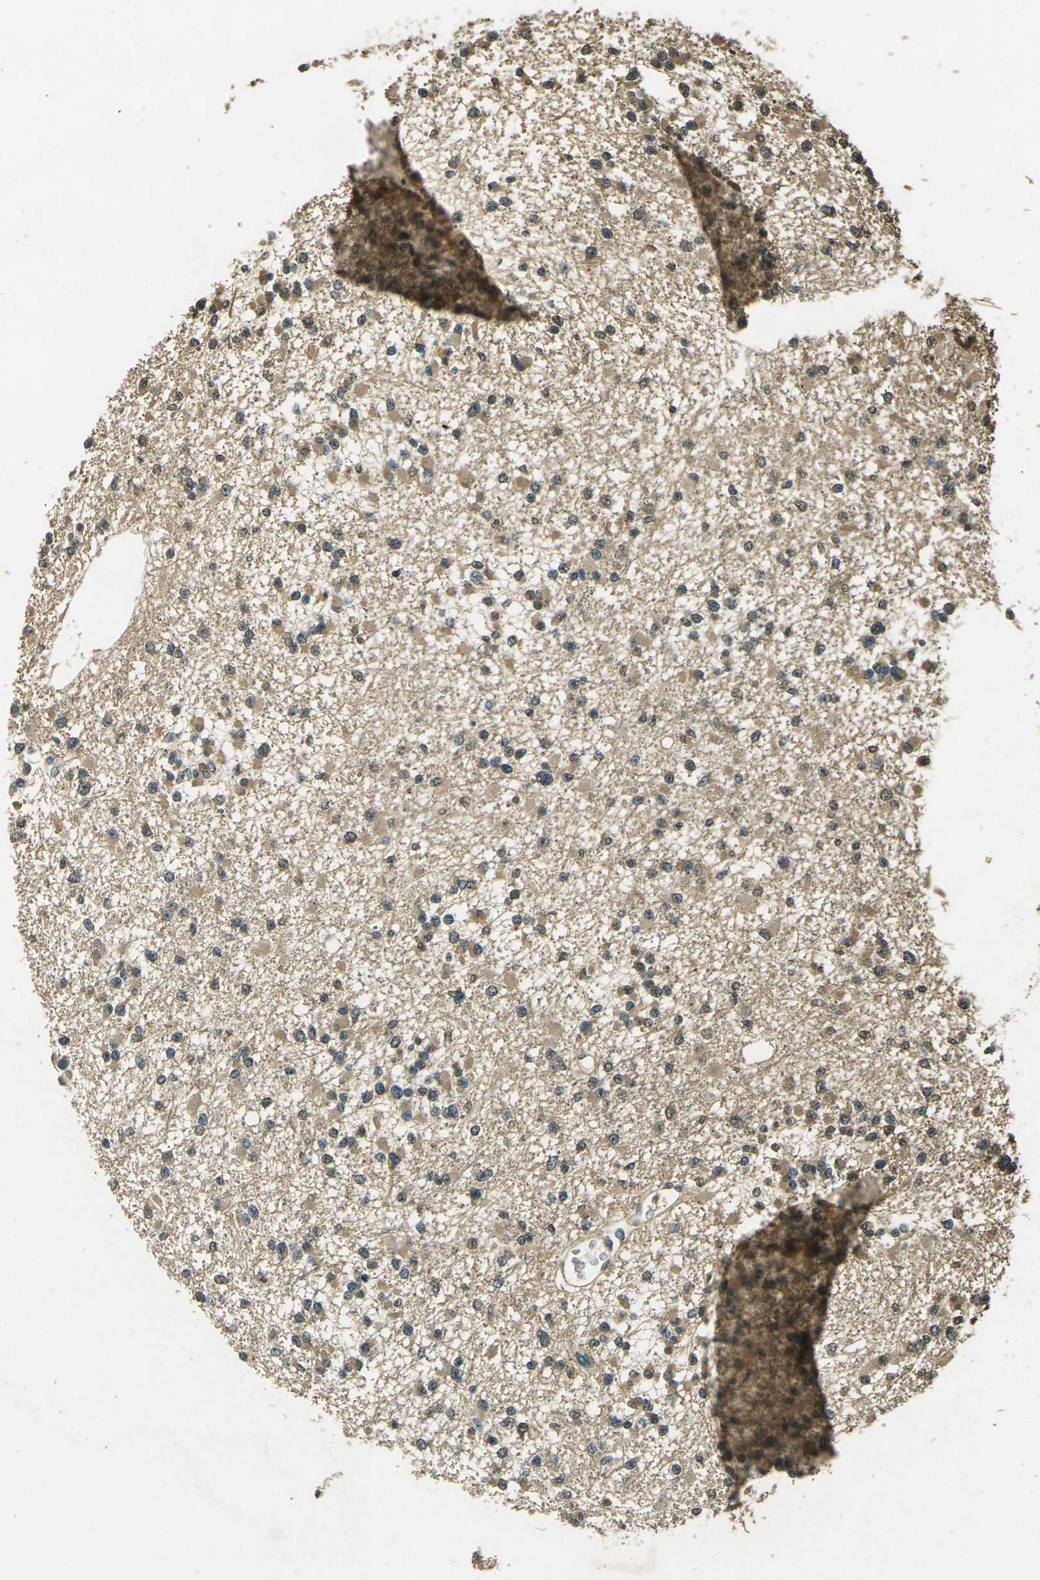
{"staining": {"intensity": "moderate", "quantity": ">75%", "location": "cytoplasmic/membranous"}, "tissue": "glioma", "cell_type": "Tumor cells", "image_type": "cancer", "snomed": [{"axis": "morphology", "description": "Glioma, malignant, Low grade"}, {"axis": "topography", "description": "Brain"}], "caption": "Malignant glioma (low-grade) stained for a protein shows moderate cytoplasmic/membranous positivity in tumor cells. The protein of interest is stained brown, and the nuclei are stained in blue (DAB IHC with brightfield microscopy, high magnification).", "gene": "PDE2A", "patient": {"sex": "female", "age": 22}}